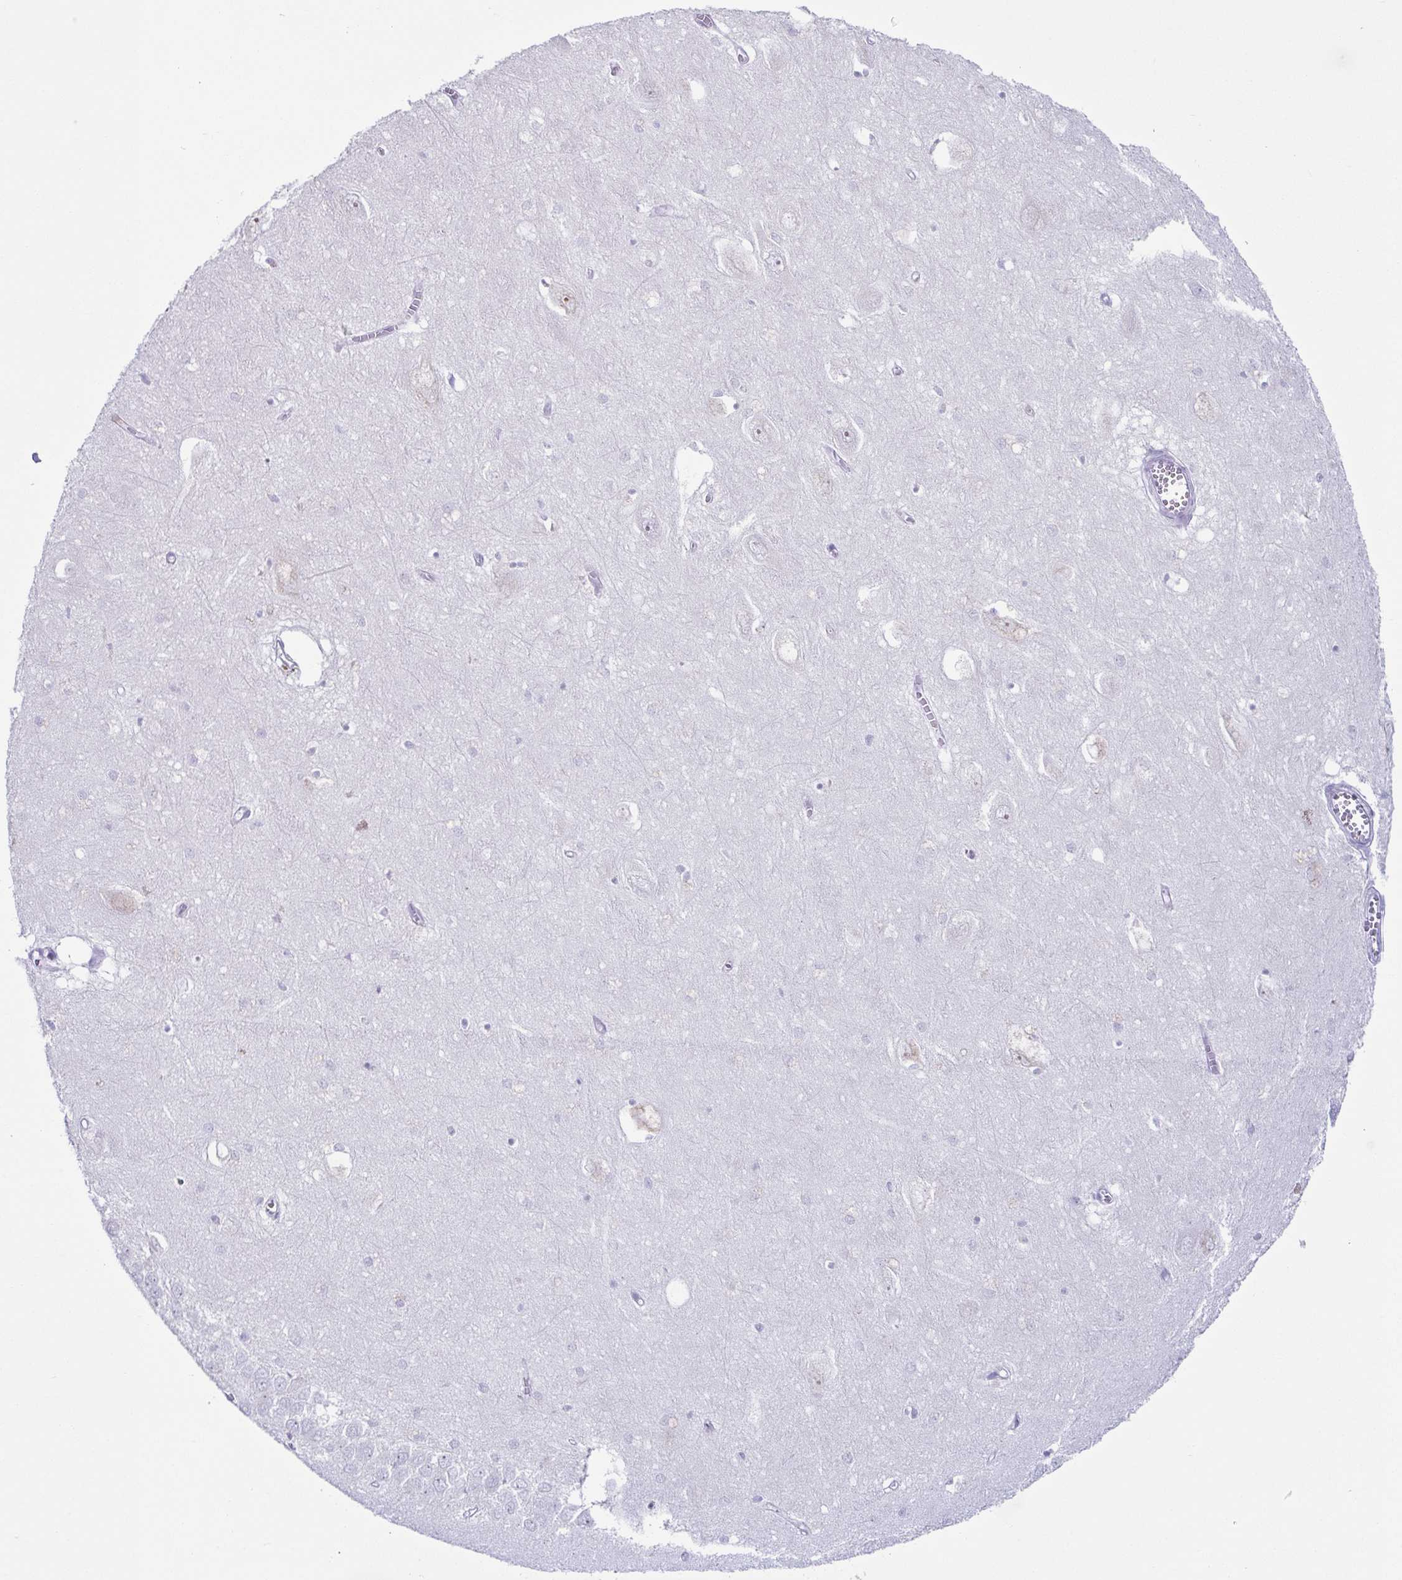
{"staining": {"intensity": "negative", "quantity": "none", "location": "none"}, "tissue": "hippocampus", "cell_type": "Glial cells", "image_type": "normal", "snomed": [{"axis": "morphology", "description": "Normal tissue, NOS"}, {"axis": "topography", "description": "Hippocampus"}], "caption": "Immunohistochemistry of normal human hippocampus shows no positivity in glial cells. Brightfield microscopy of immunohistochemistry (IHC) stained with DAB (3,3'-diaminobenzidine) (brown) and hematoxylin (blue), captured at high magnification.", "gene": "AZU1", "patient": {"sex": "female", "age": 64}}